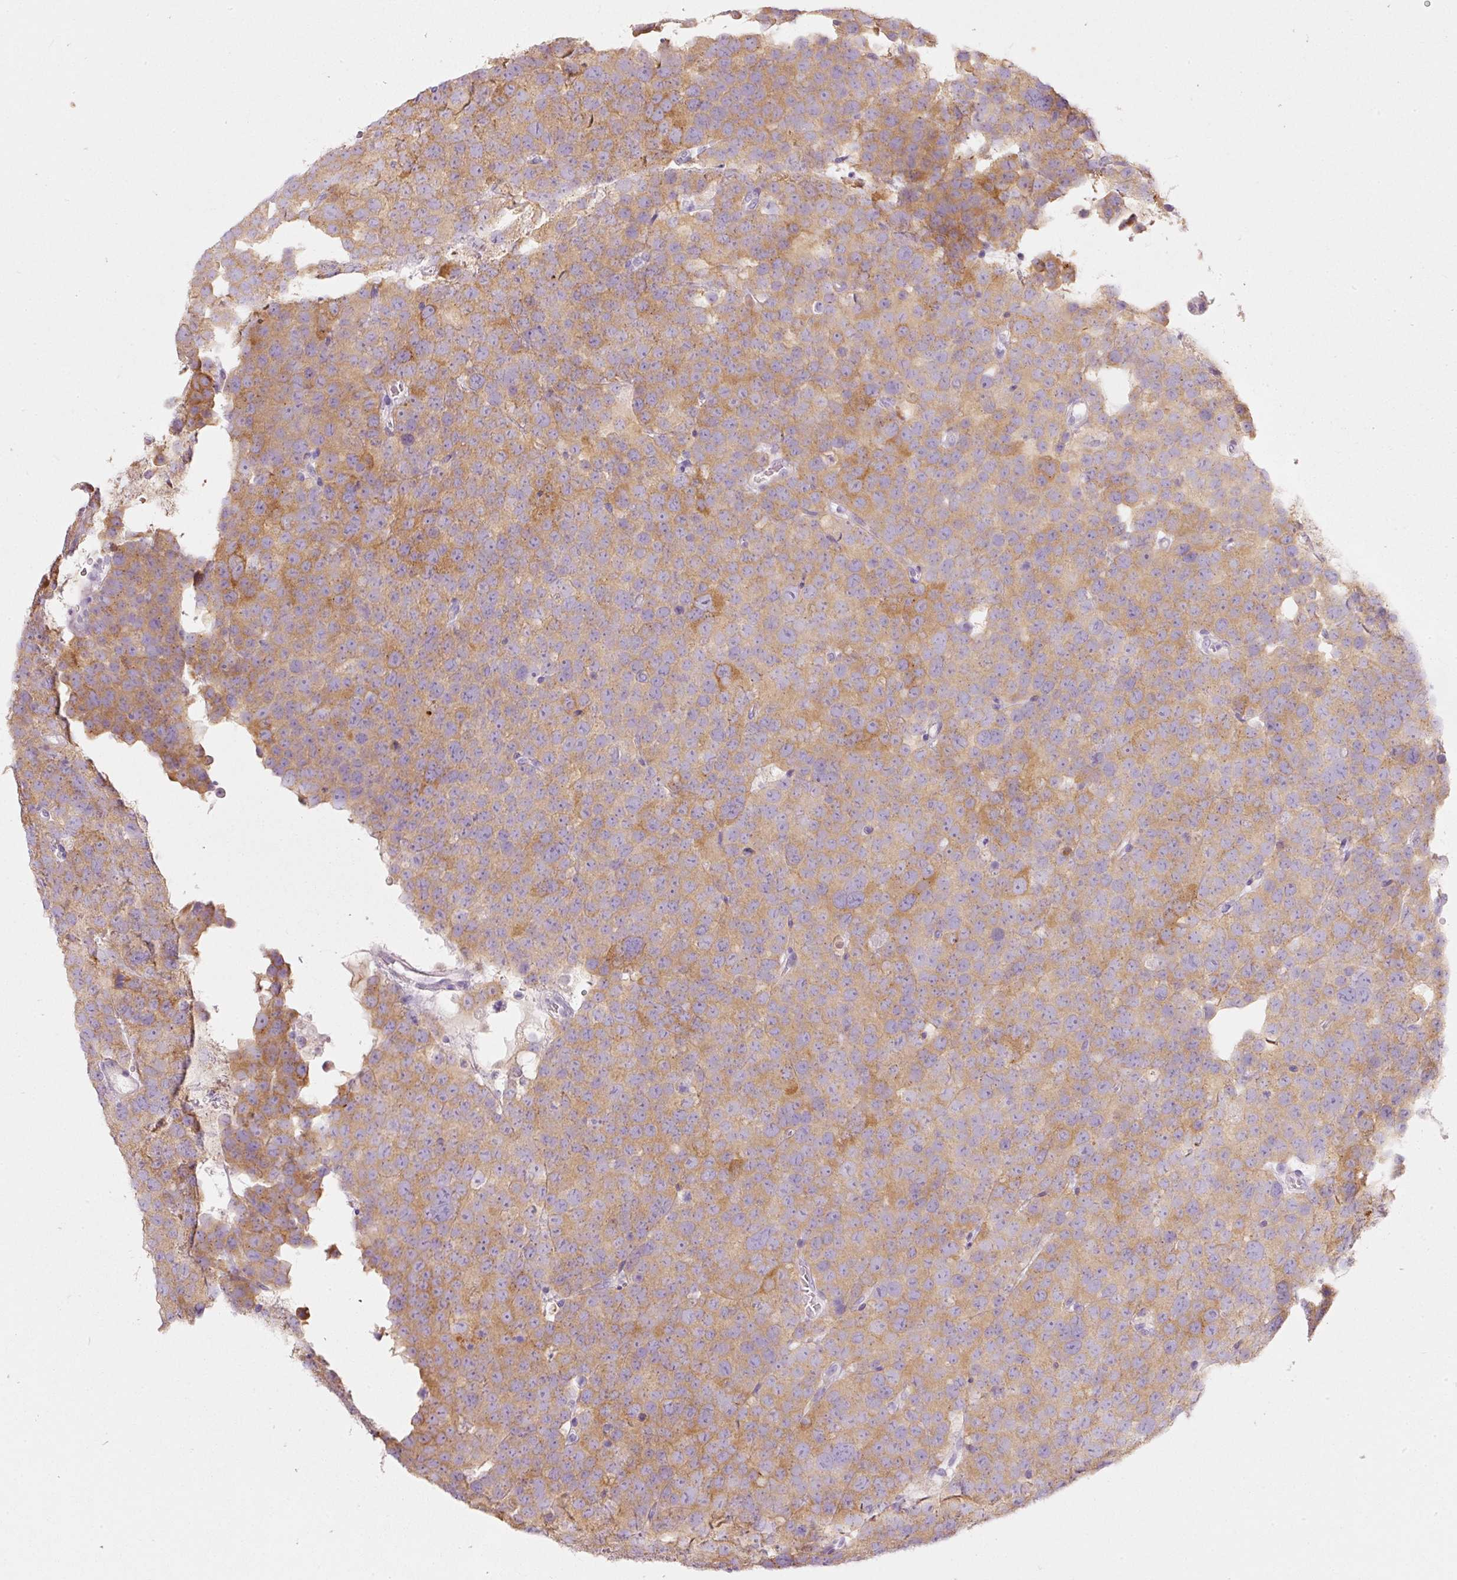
{"staining": {"intensity": "moderate", "quantity": ">75%", "location": "cytoplasmic/membranous"}, "tissue": "testis cancer", "cell_type": "Tumor cells", "image_type": "cancer", "snomed": [{"axis": "morphology", "description": "Seminoma, NOS"}, {"axis": "topography", "description": "Testis"}], "caption": "Seminoma (testis) stained for a protein demonstrates moderate cytoplasmic/membranous positivity in tumor cells.", "gene": "PDXDC1", "patient": {"sex": "male", "age": 71}}